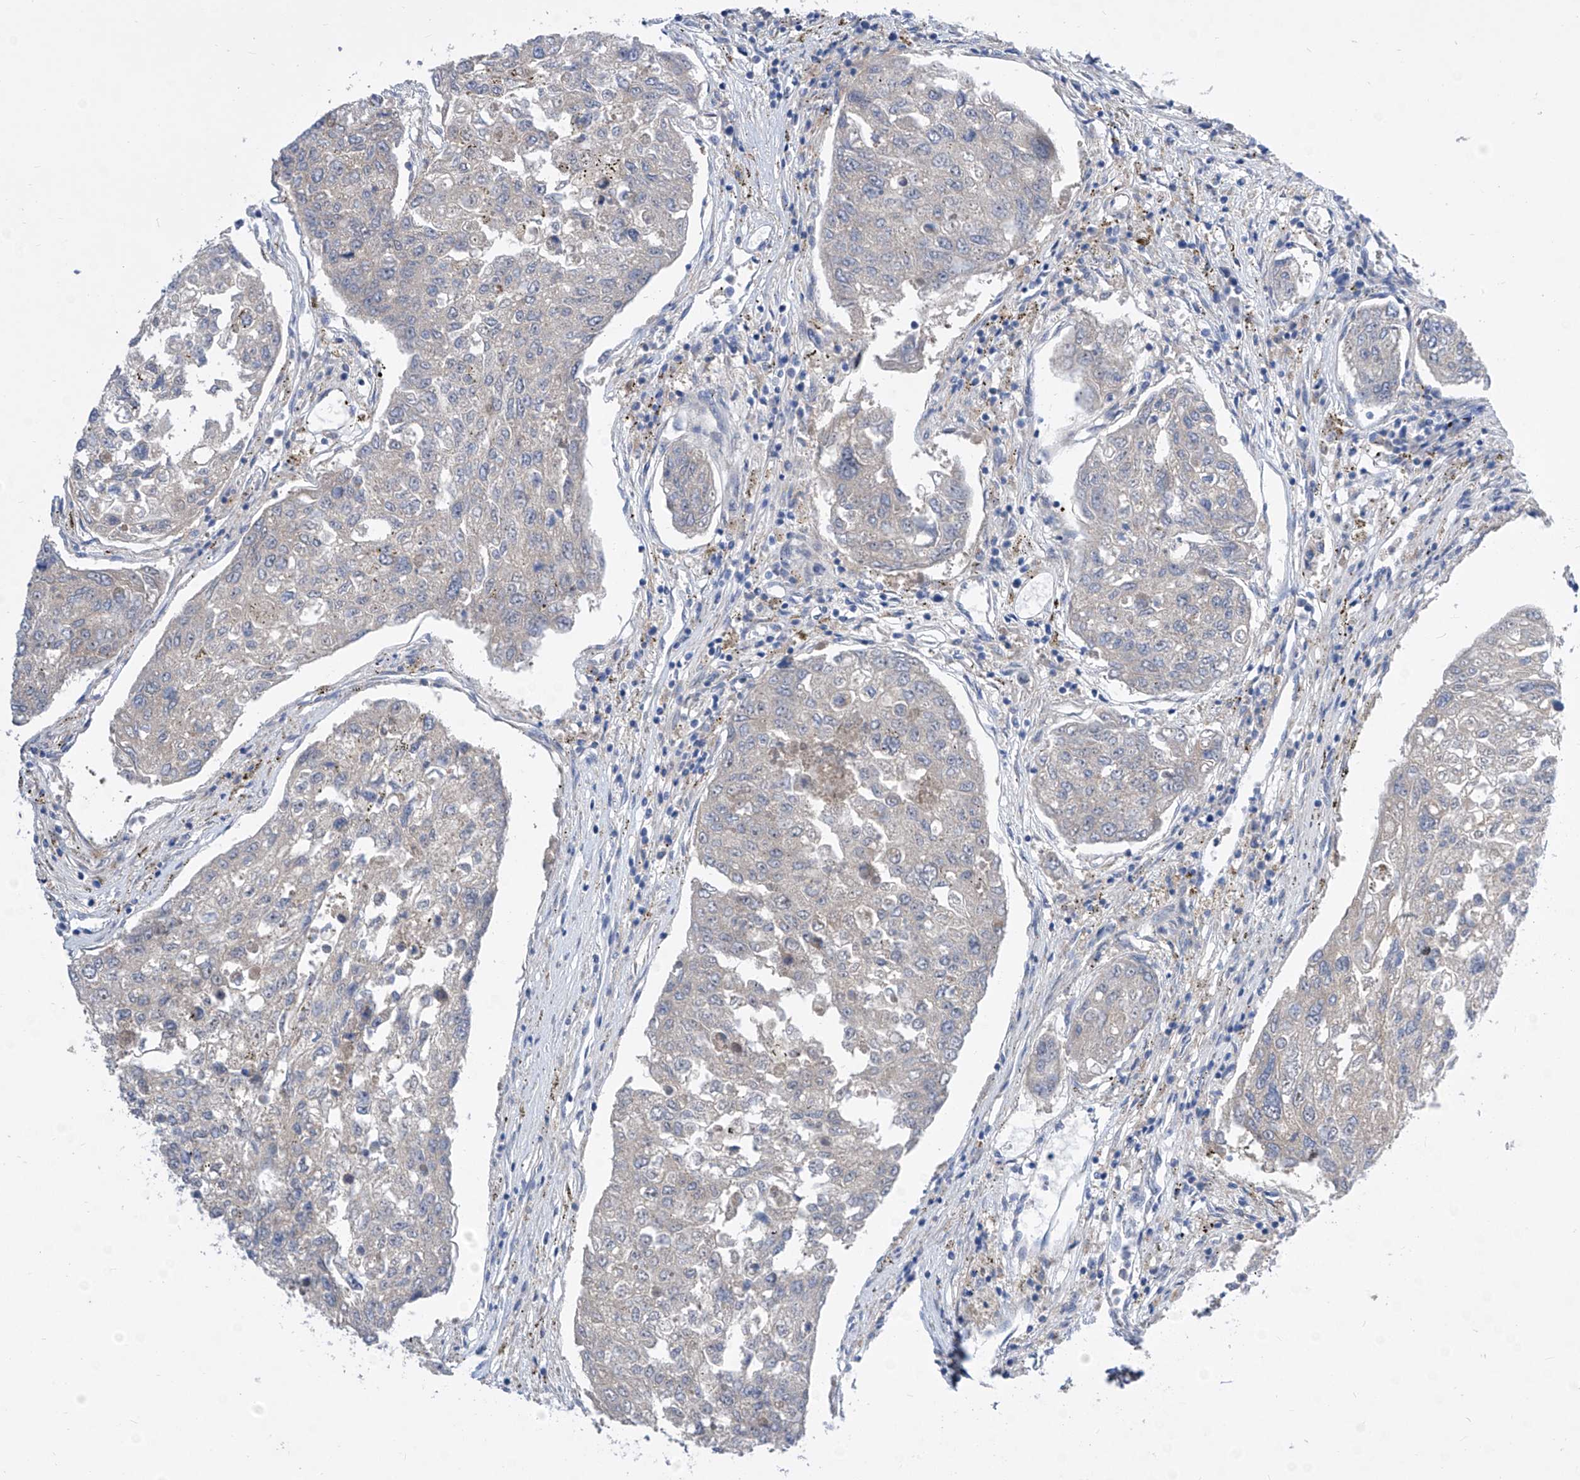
{"staining": {"intensity": "negative", "quantity": "none", "location": "none"}, "tissue": "urothelial cancer", "cell_type": "Tumor cells", "image_type": "cancer", "snomed": [{"axis": "morphology", "description": "Urothelial carcinoma, High grade"}, {"axis": "topography", "description": "Lymph node"}, {"axis": "topography", "description": "Urinary bladder"}], "caption": "High-grade urothelial carcinoma was stained to show a protein in brown. There is no significant expression in tumor cells.", "gene": "SRBD1", "patient": {"sex": "male", "age": 51}}